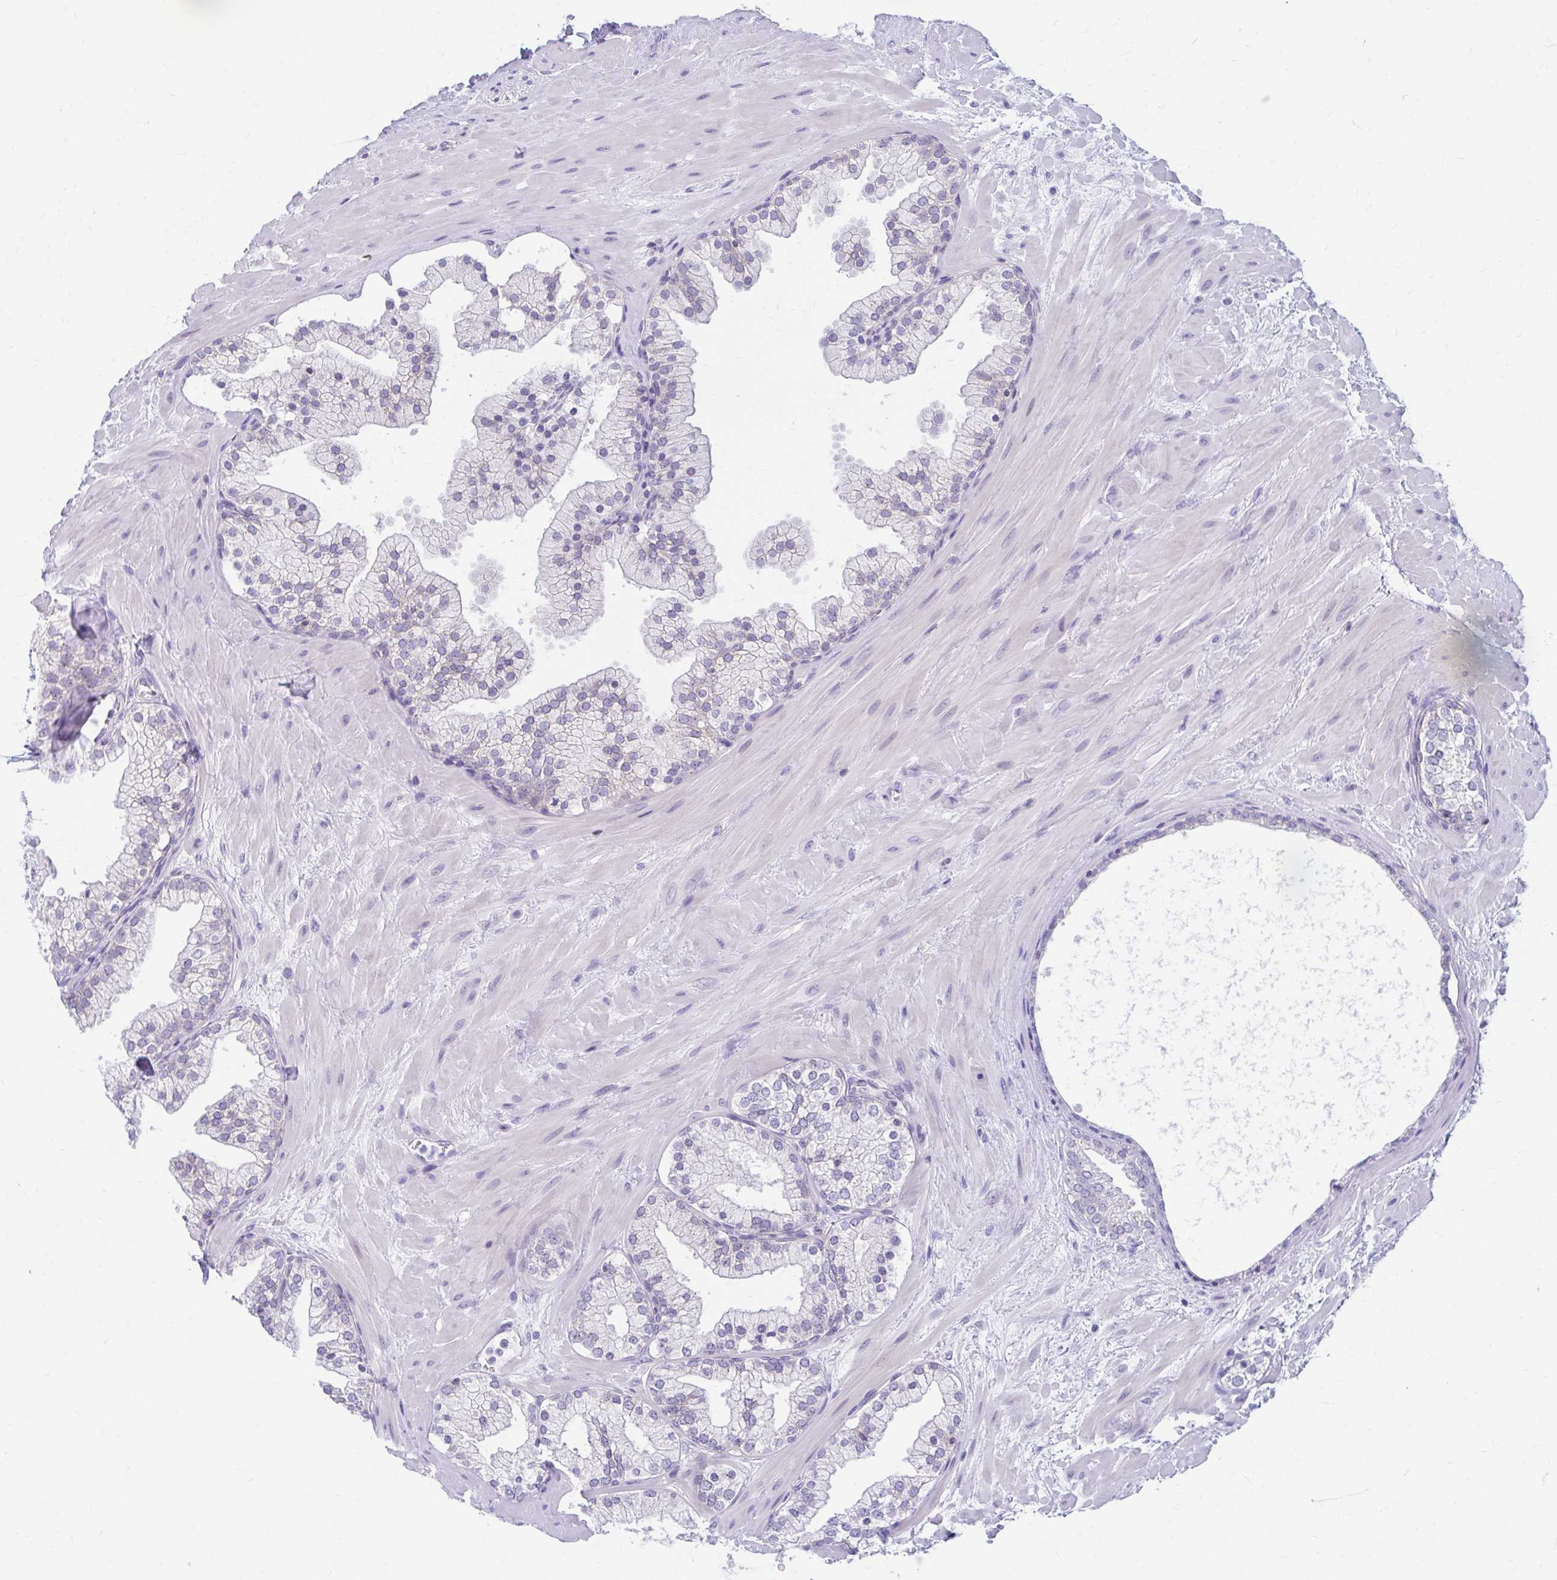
{"staining": {"intensity": "negative", "quantity": "none", "location": "none"}, "tissue": "prostate", "cell_type": "Glandular cells", "image_type": "normal", "snomed": [{"axis": "morphology", "description": "Normal tissue, NOS"}, {"axis": "topography", "description": "Prostate"}, {"axis": "topography", "description": "Peripheral nerve tissue"}], "caption": "This is a photomicrograph of immunohistochemistry staining of unremarkable prostate, which shows no staining in glandular cells.", "gene": "RADIL", "patient": {"sex": "male", "age": 61}}